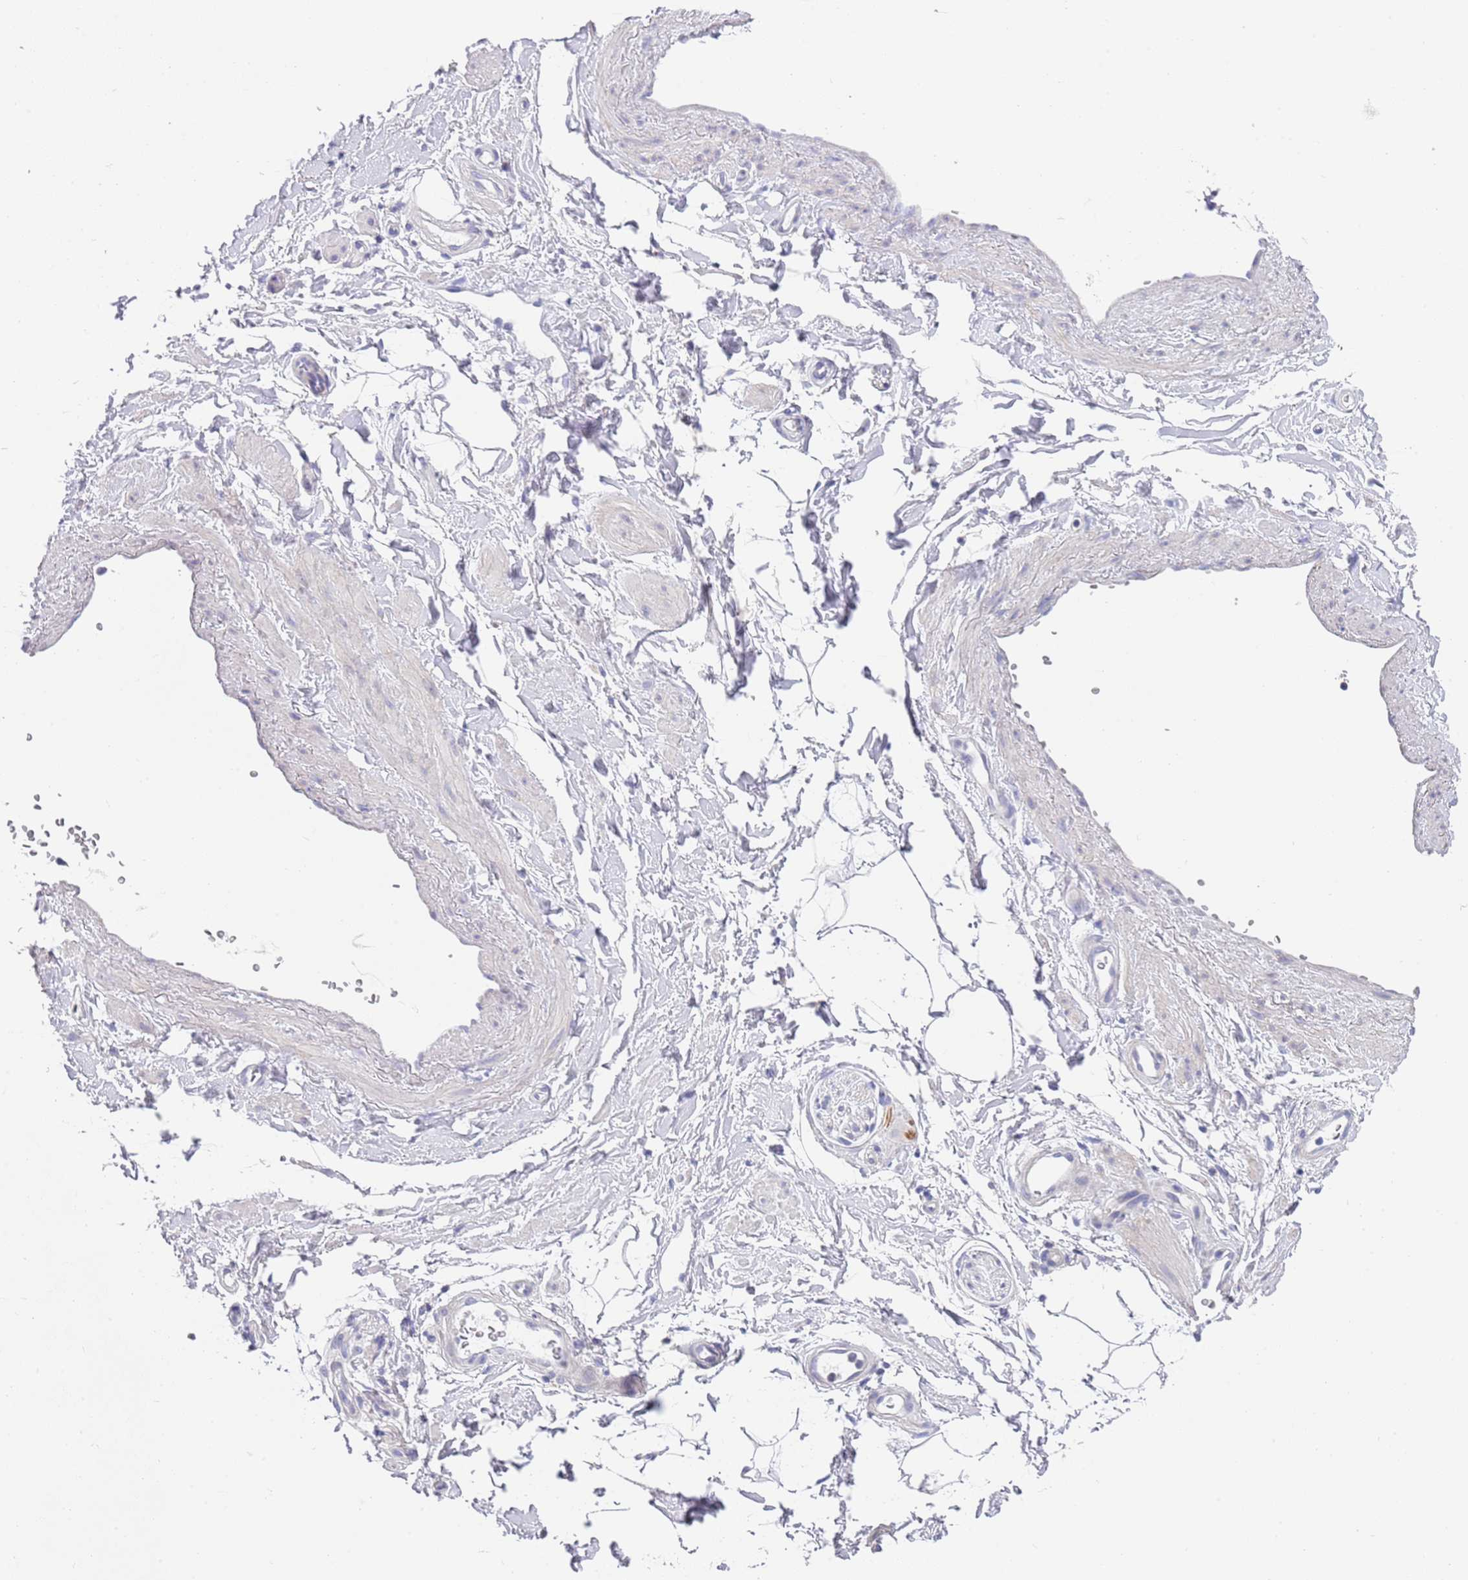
{"staining": {"intensity": "negative", "quantity": "none", "location": "none"}, "tissue": "adipose tissue", "cell_type": "Adipocytes", "image_type": "normal", "snomed": [{"axis": "morphology", "description": "Normal tissue, NOS"}, {"axis": "topography", "description": "Soft tissue"}, {"axis": "topography", "description": "Adipose tissue"}, {"axis": "topography", "description": "Vascular tissue"}, {"axis": "topography", "description": "Peripheral nerve tissue"}], "caption": "Immunohistochemical staining of normal adipose tissue shows no significant expression in adipocytes. (IHC, brightfield microscopy, high magnification).", "gene": "CPXM2", "patient": {"sex": "male", "age": 74}}